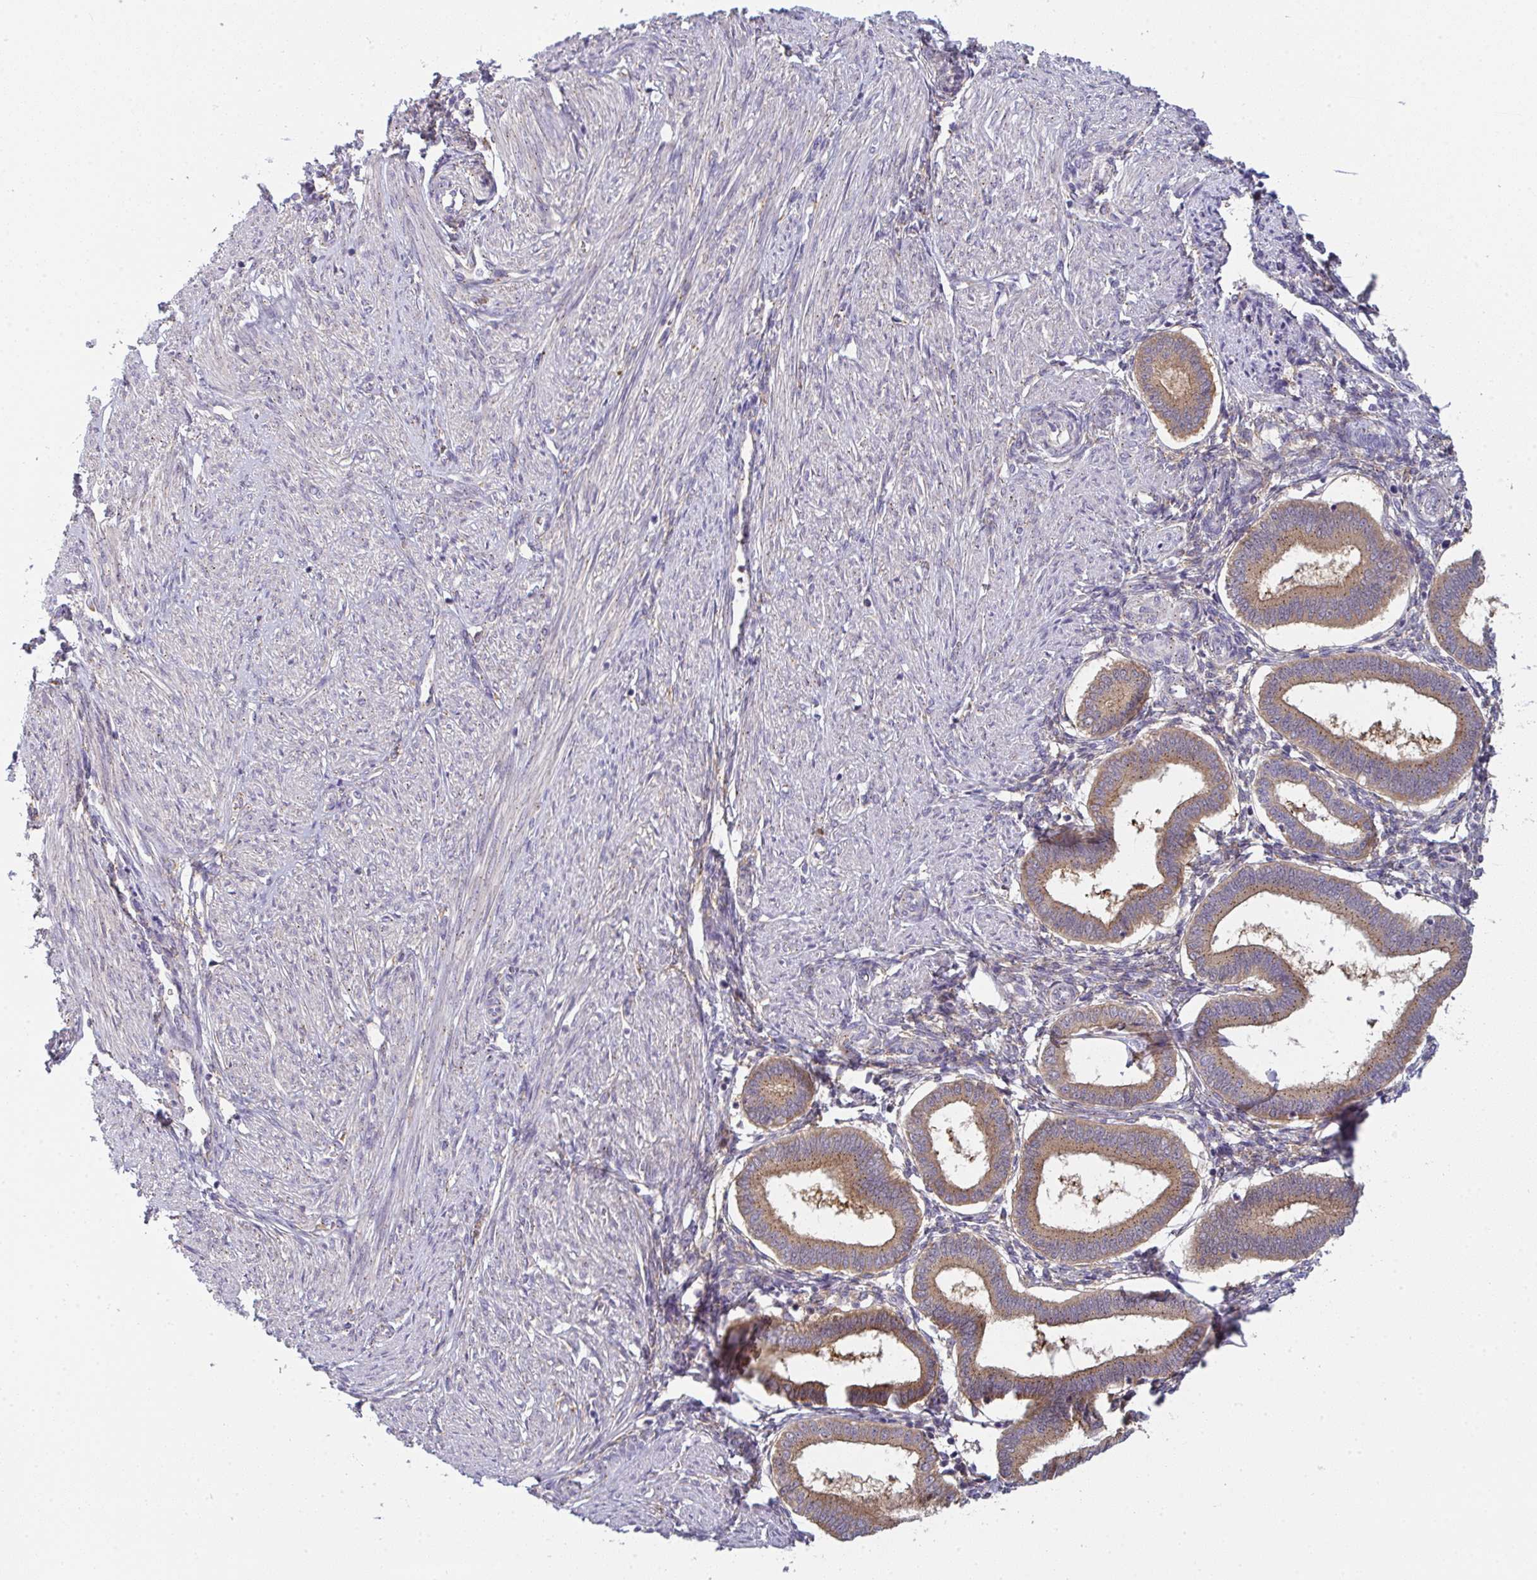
{"staining": {"intensity": "negative", "quantity": "none", "location": "none"}, "tissue": "endometrium", "cell_type": "Cells in endometrial stroma", "image_type": "normal", "snomed": [{"axis": "morphology", "description": "Normal tissue, NOS"}, {"axis": "topography", "description": "Endometrium"}], "caption": "Micrograph shows no significant protein staining in cells in endometrial stroma of benign endometrium.", "gene": "SNX5", "patient": {"sex": "female", "age": 24}}